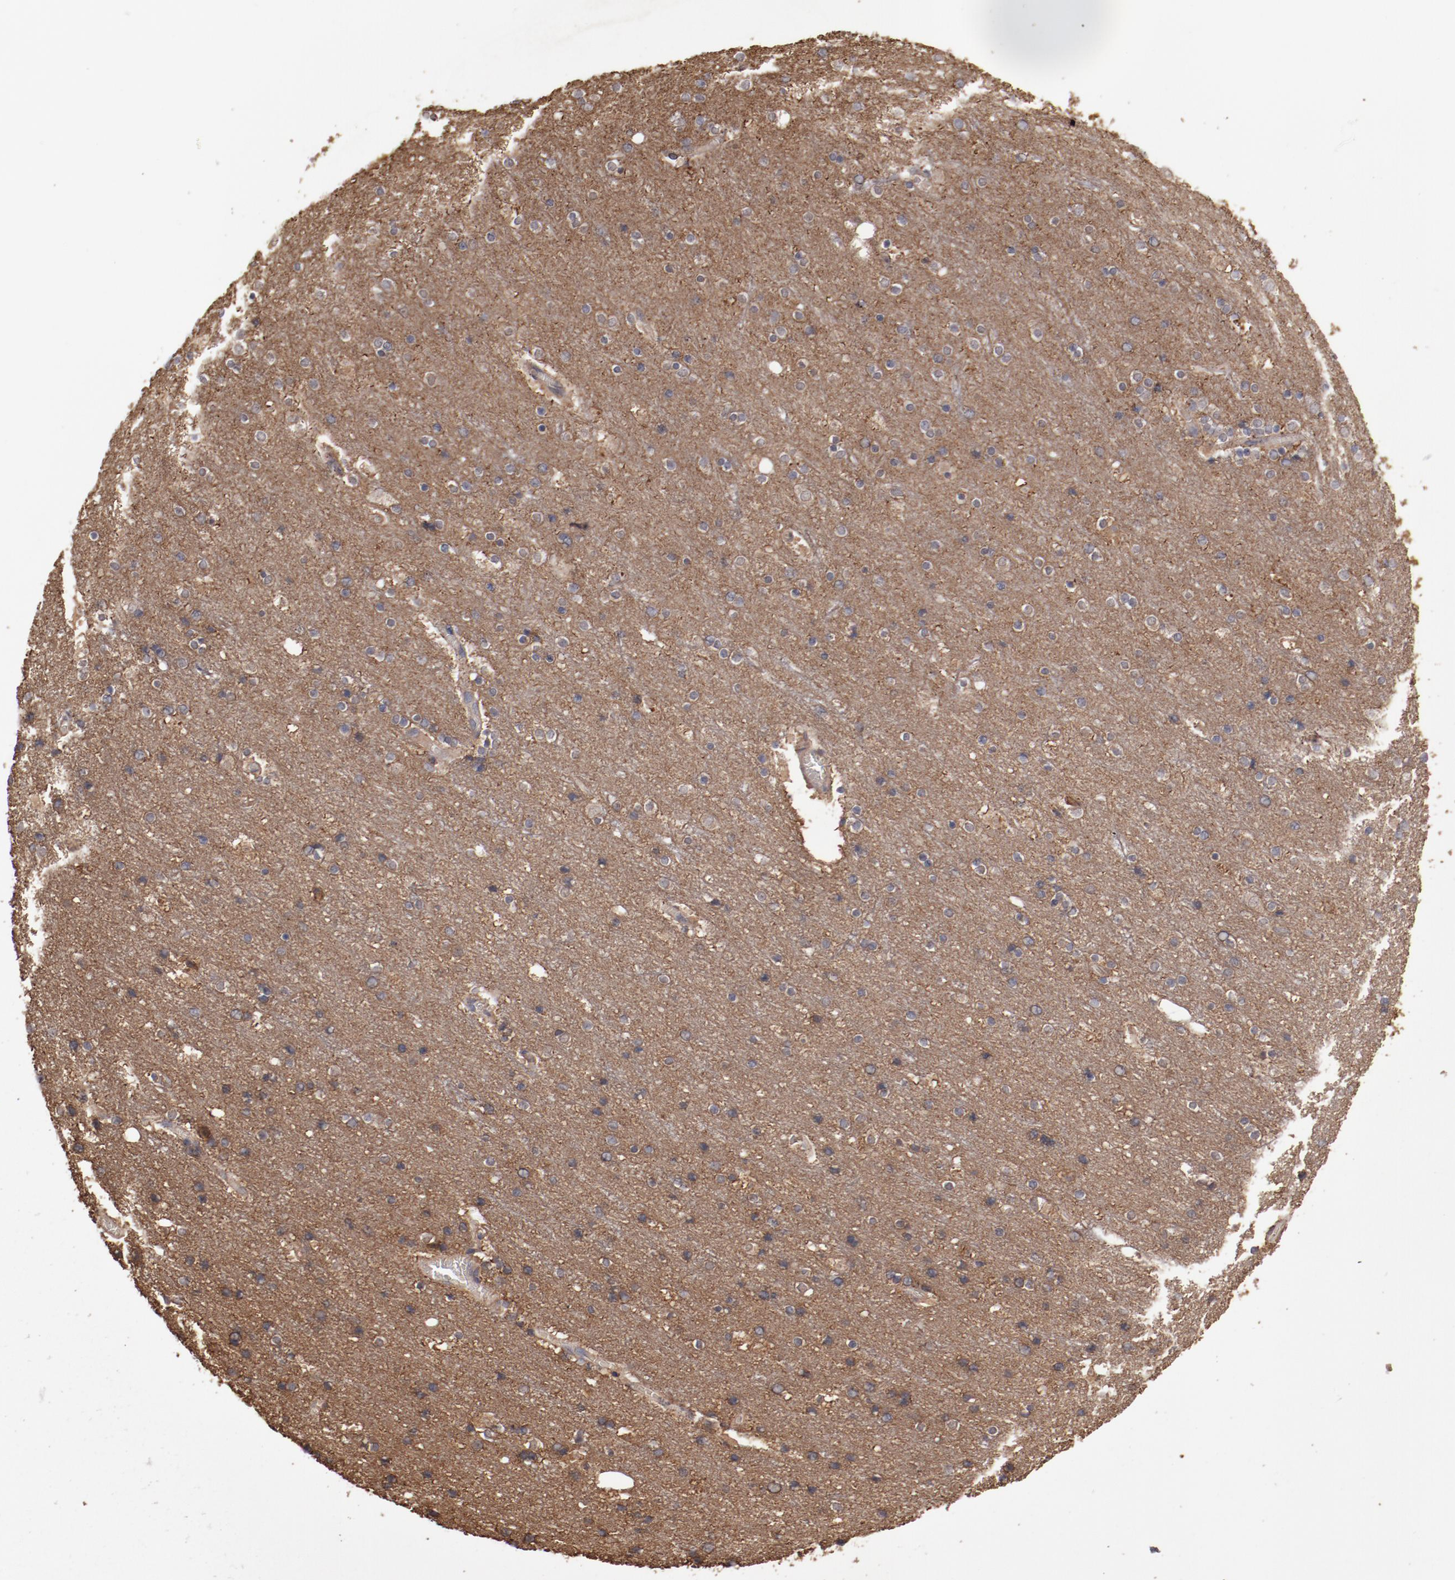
{"staining": {"intensity": "negative", "quantity": "none", "location": "none"}, "tissue": "cerebral cortex", "cell_type": "Endothelial cells", "image_type": "normal", "snomed": [{"axis": "morphology", "description": "Normal tissue, NOS"}, {"axis": "topography", "description": "Cerebral cortex"}], "caption": "DAB (3,3'-diaminobenzidine) immunohistochemical staining of unremarkable human cerebral cortex displays no significant expression in endothelial cells. (DAB immunohistochemistry, high magnification).", "gene": "LRRC75B", "patient": {"sex": "female", "age": 54}}